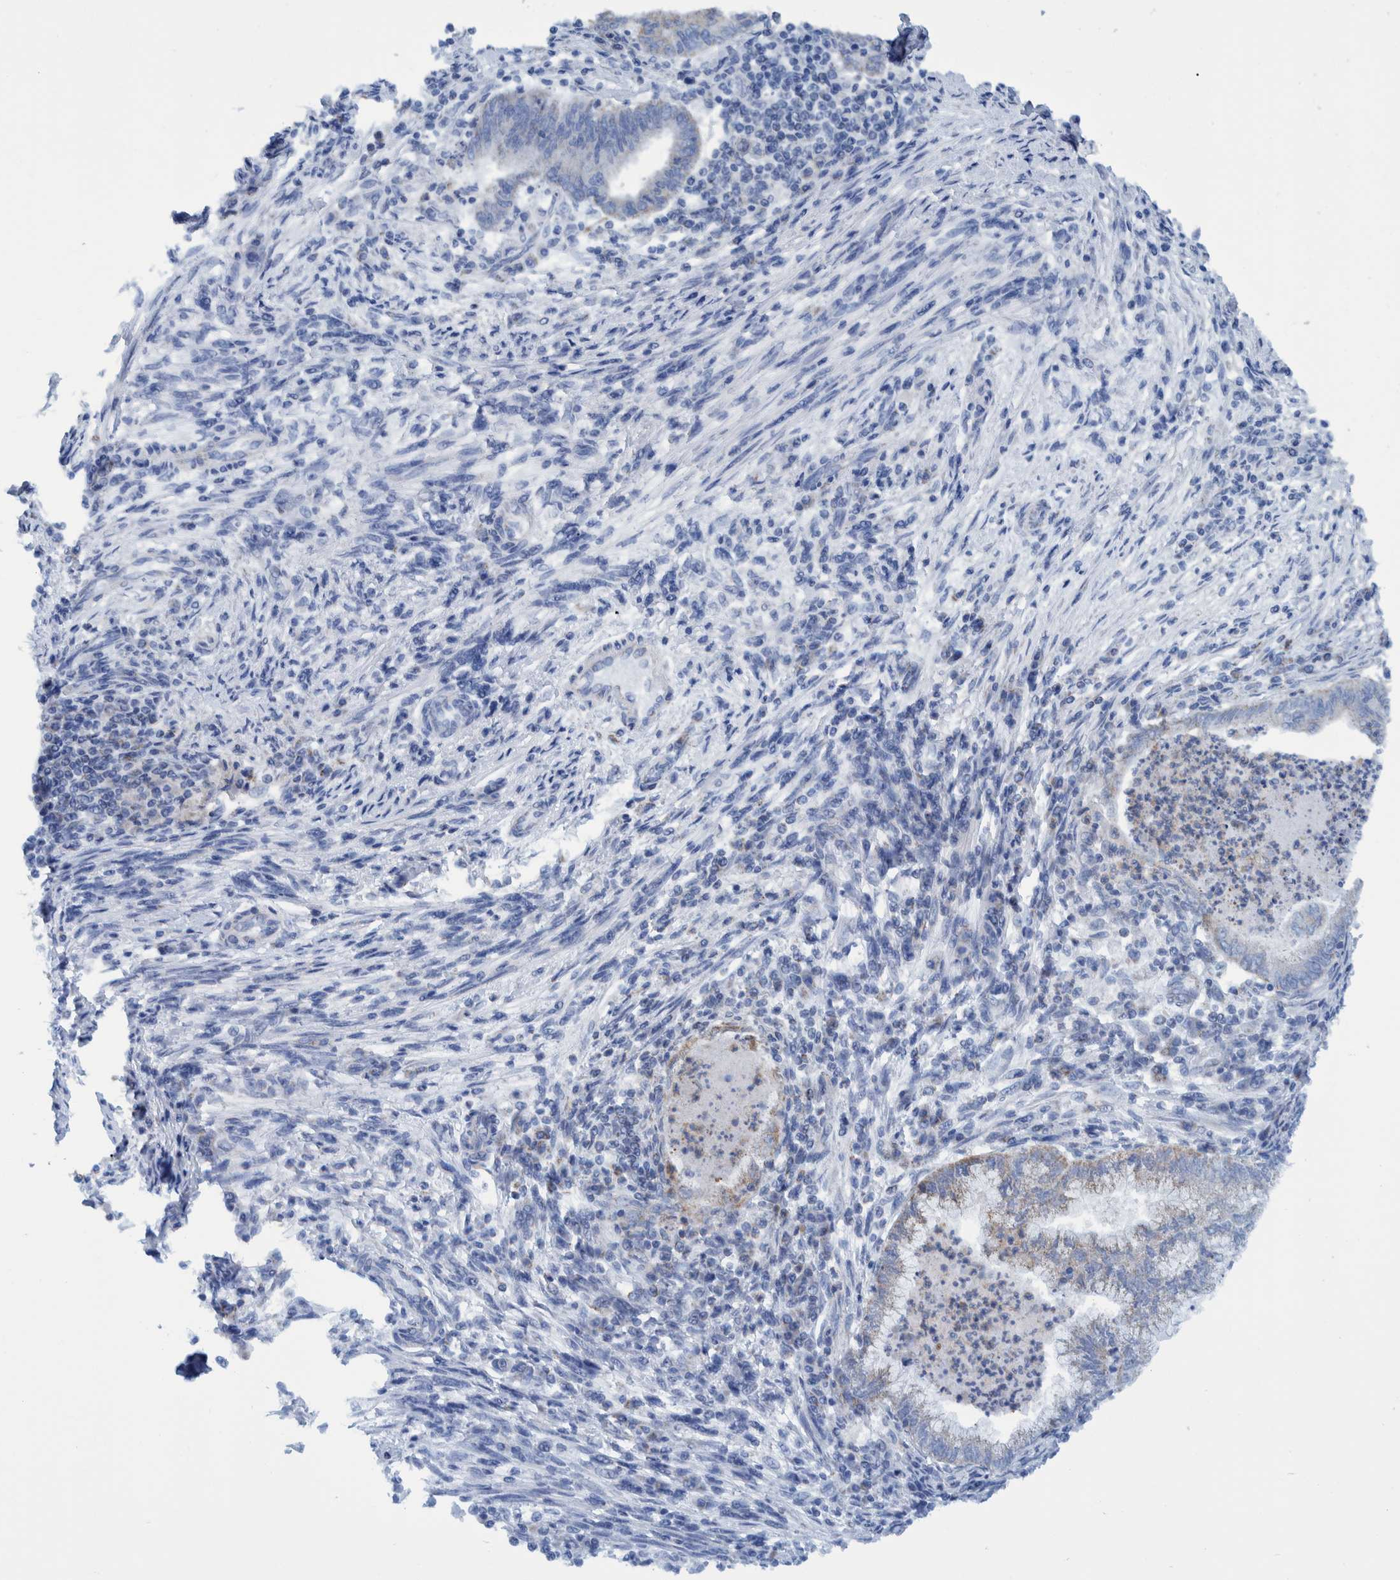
{"staining": {"intensity": "negative", "quantity": "none", "location": "none"}, "tissue": "endometrial cancer", "cell_type": "Tumor cells", "image_type": "cancer", "snomed": [{"axis": "morphology", "description": "Polyp, NOS"}, {"axis": "morphology", "description": "Adenocarcinoma, NOS"}, {"axis": "morphology", "description": "Adenoma, NOS"}, {"axis": "topography", "description": "Endometrium"}], "caption": "Tumor cells show no significant protein expression in endometrial cancer (adenoma). (Stains: DAB (3,3'-diaminobenzidine) immunohistochemistry with hematoxylin counter stain, Microscopy: brightfield microscopy at high magnification).", "gene": "BZW2", "patient": {"sex": "female", "age": 79}}